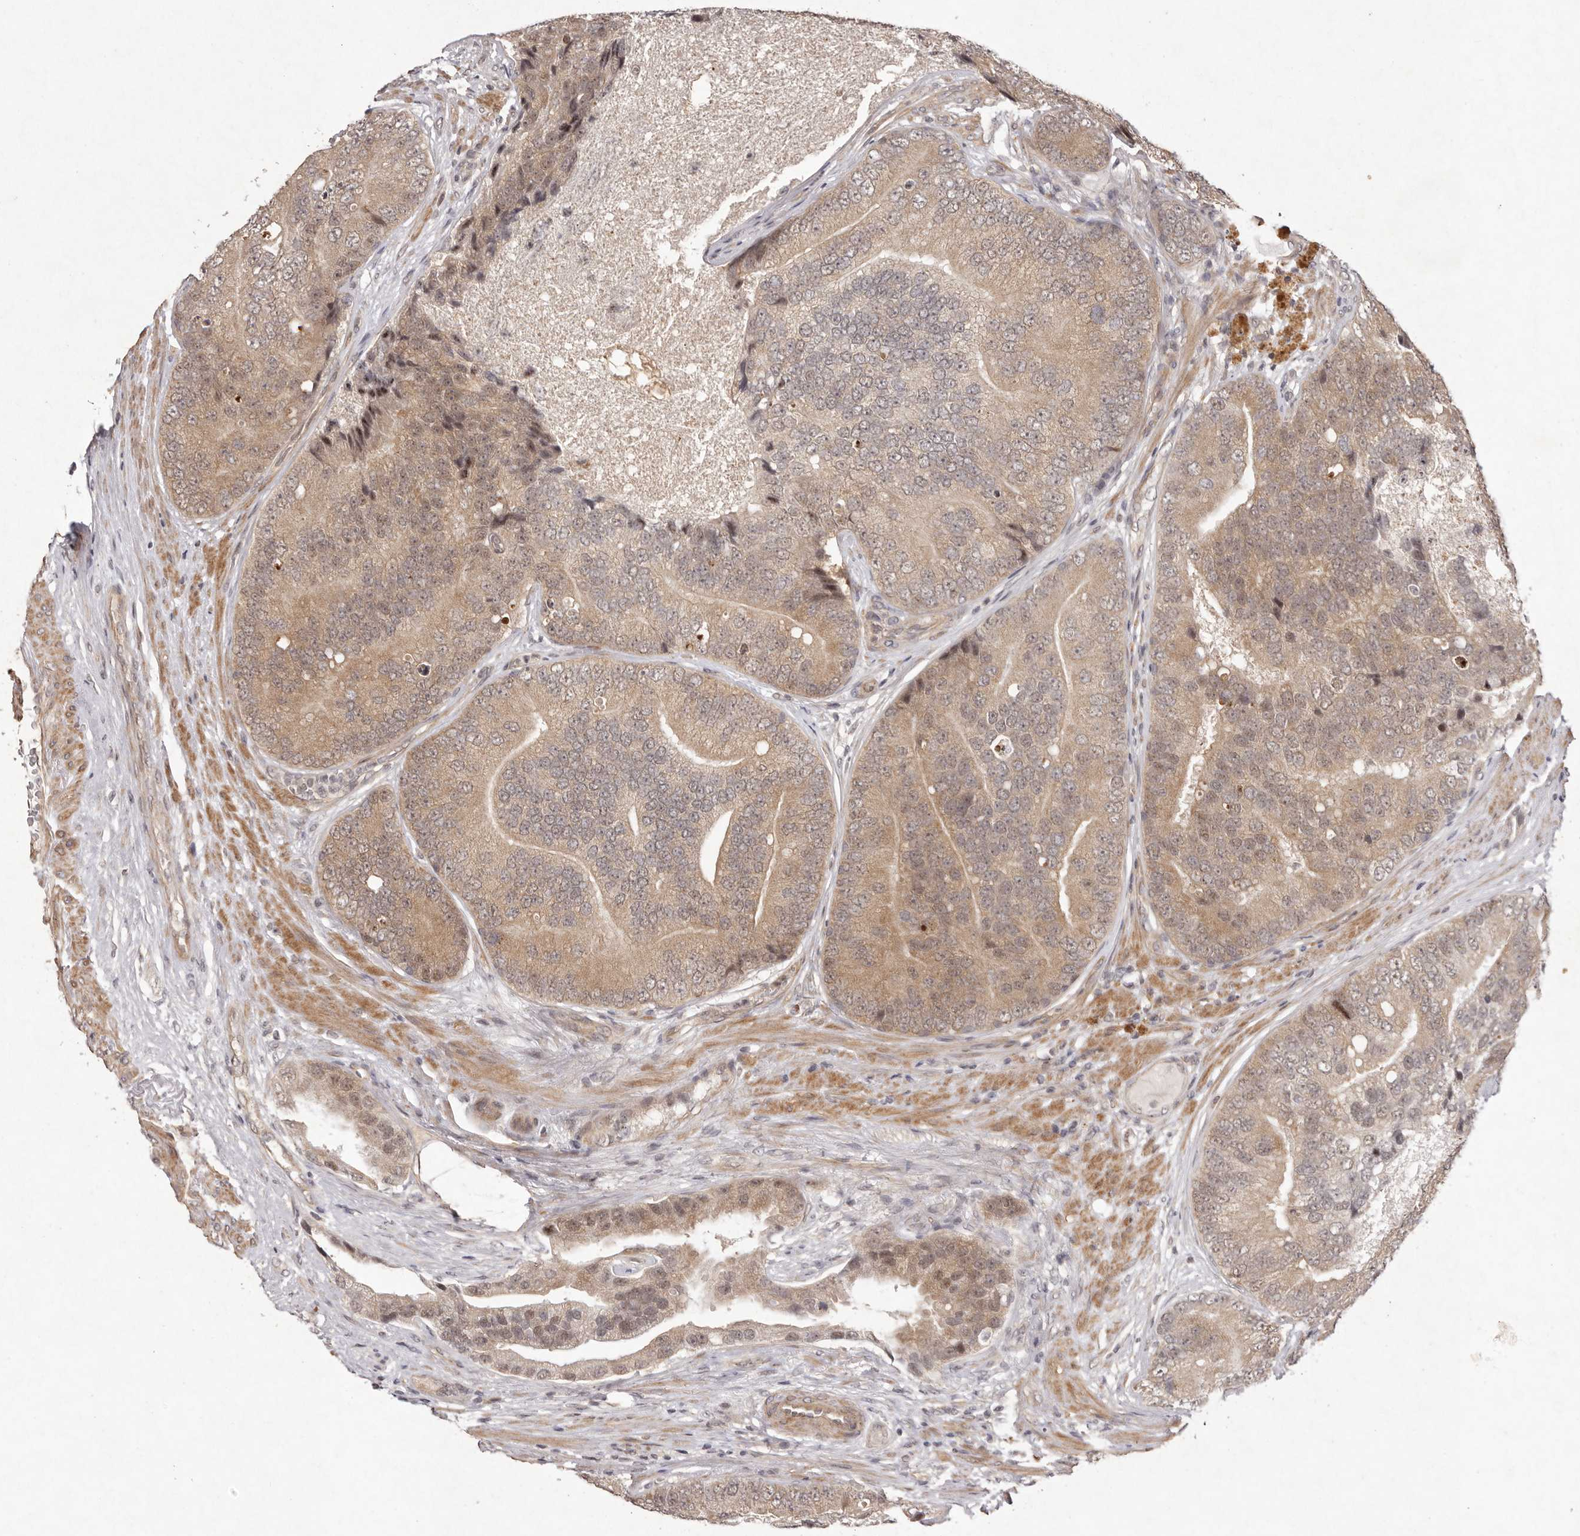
{"staining": {"intensity": "moderate", "quantity": ">75%", "location": "cytoplasmic/membranous,nuclear"}, "tissue": "prostate cancer", "cell_type": "Tumor cells", "image_type": "cancer", "snomed": [{"axis": "morphology", "description": "Adenocarcinoma, High grade"}, {"axis": "topography", "description": "Prostate"}], "caption": "A brown stain labels moderate cytoplasmic/membranous and nuclear expression of a protein in human prostate cancer tumor cells.", "gene": "BUD31", "patient": {"sex": "male", "age": 70}}